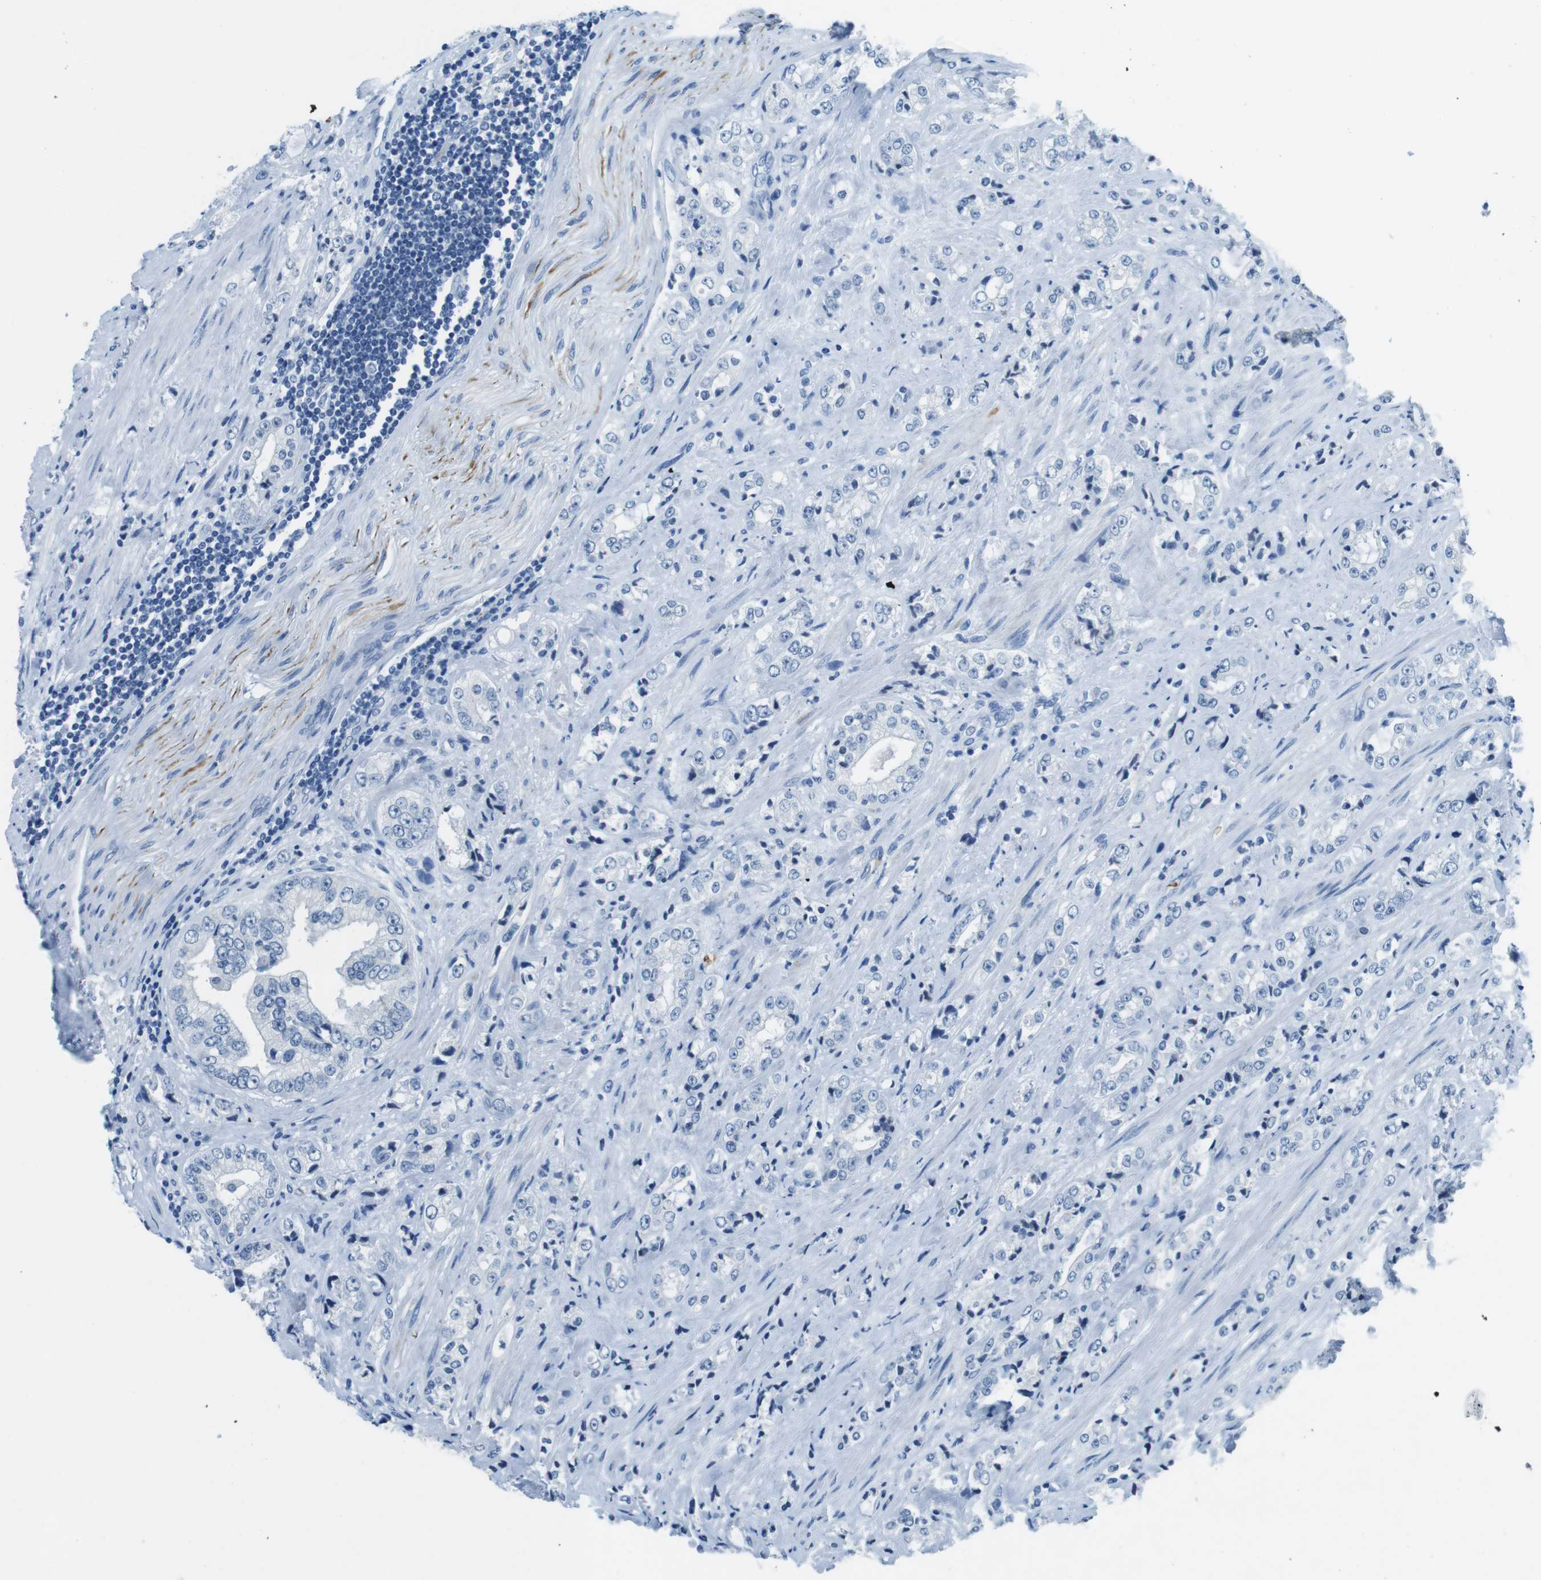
{"staining": {"intensity": "negative", "quantity": "none", "location": "none"}, "tissue": "prostate cancer", "cell_type": "Tumor cells", "image_type": "cancer", "snomed": [{"axis": "morphology", "description": "Adenocarcinoma, High grade"}, {"axis": "topography", "description": "Prostate"}], "caption": "DAB (3,3'-diaminobenzidine) immunohistochemical staining of human prostate cancer (adenocarcinoma (high-grade)) reveals no significant staining in tumor cells.", "gene": "TFAP2C", "patient": {"sex": "male", "age": 61}}